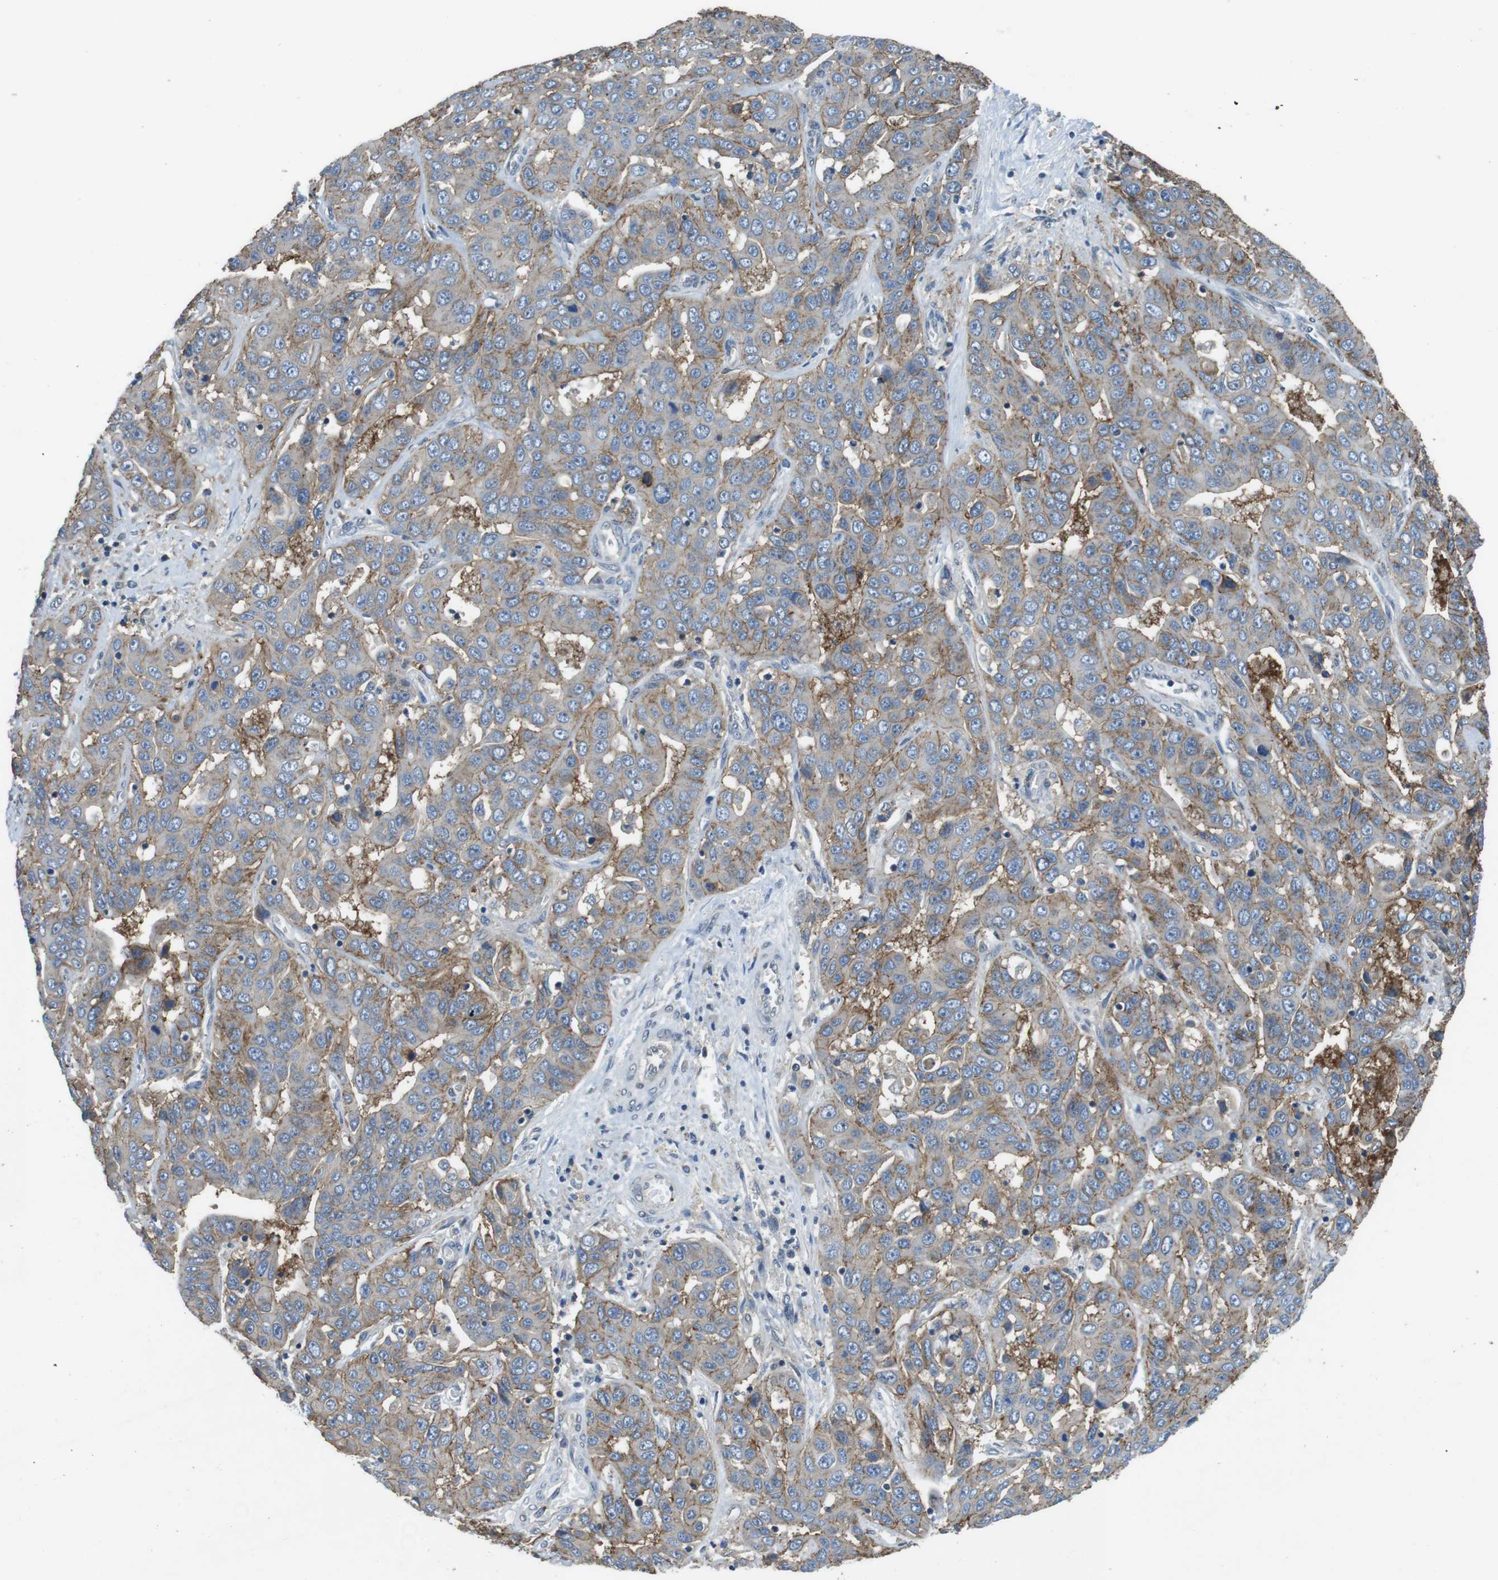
{"staining": {"intensity": "moderate", "quantity": ">75%", "location": "cytoplasmic/membranous"}, "tissue": "liver cancer", "cell_type": "Tumor cells", "image_type": "cancer", "snomed": [{"axis": "morphology", "description": "Cholangiocarcinoma"}, {"axis": "topography", "description": "Liver"}], "caption": "Immunohistochemistry (DAB) staining of human liver cancer (cholangiocarcinoma) displays moderate cytoplasmic/membranous protein expression in about >75% of tumor cells. The protein is shown in brown color, while the nuclei are stained blue.", "gene": "CLDN7", "patient": {"sex": "female", "age": 52}}